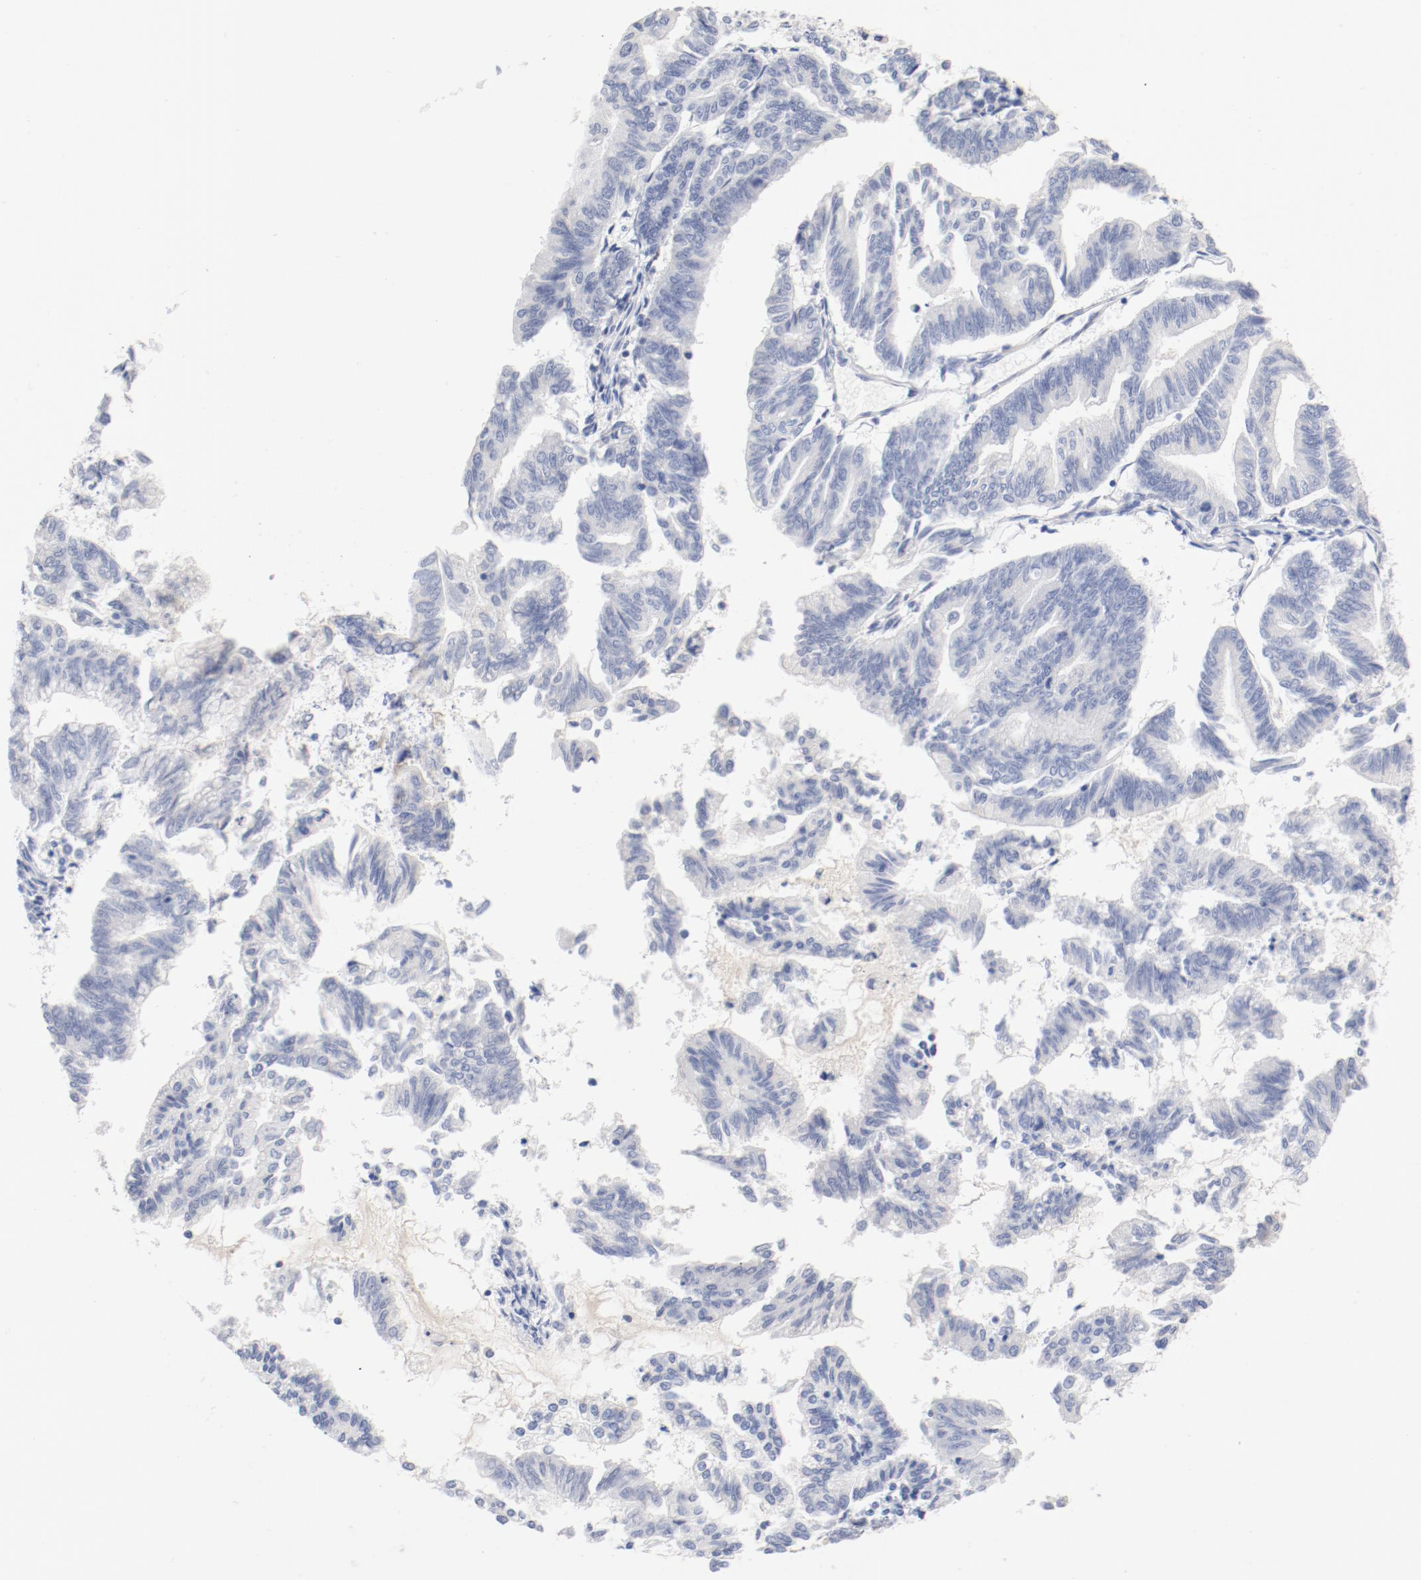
{"staining": {"intensity": "negative", "quantity": "none", "location": "none"}, "tissue": "endometrial cancer", "cell_type": "Tumor cells", "image_type": "cancer", "snomed": [{"axis": "morphology", "description": "Adenocarcinoma, NOS"}, {"axis": "topography", "description": "Endometrium"}], "caption": "Immunohistochemical staining of human endometrial cancer shows no significant expression in tumor cells.", "gene": "HOMER1", "patient": {"sex": "female", "age": 79}}